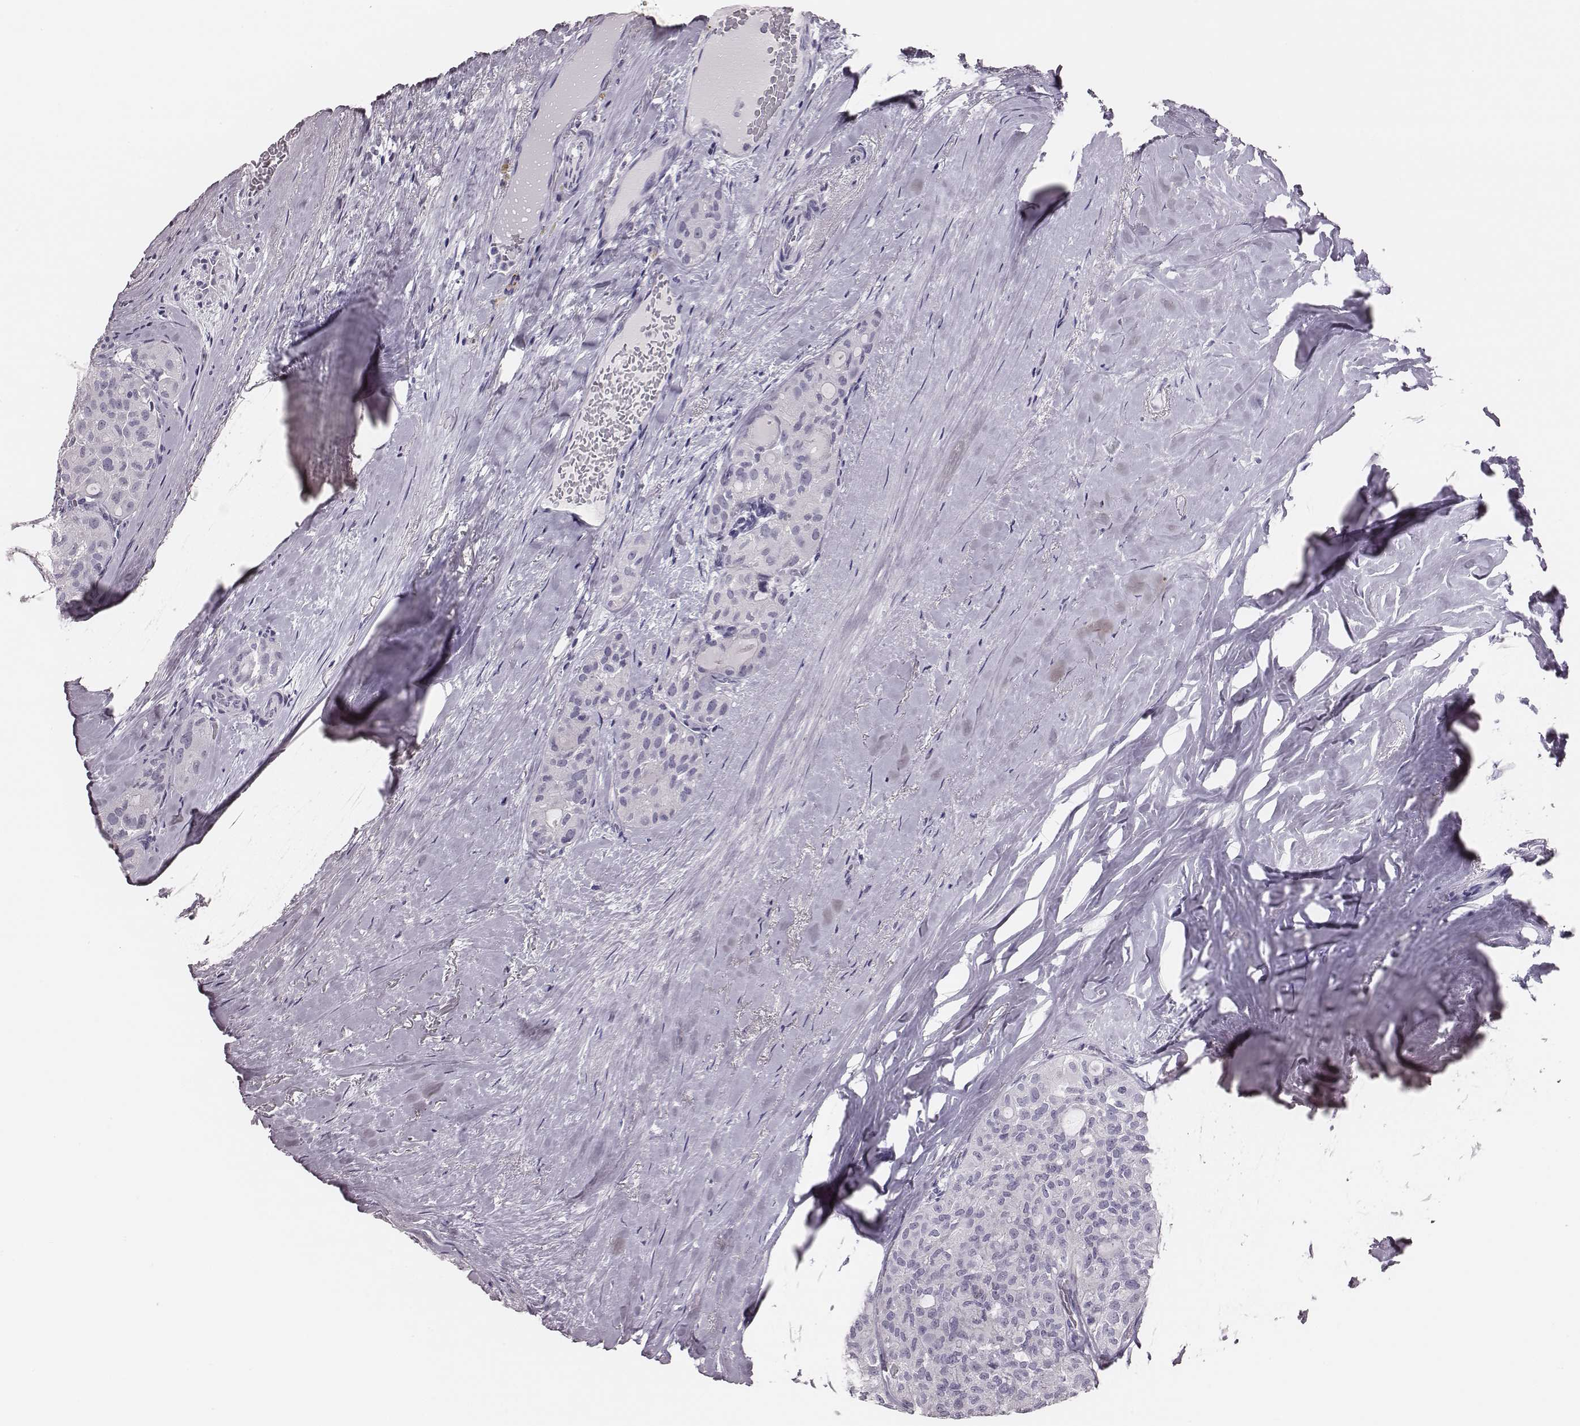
{"staining": {"intensity": "negative", "quantity": "none", "location": "none"}, "tissue": "thyroid cancer", "cell_type": "Tumor cells", "image_type": "cancer", "snomed": [{"axis": "morphology", "description": "Follicular adenoma carcinoma, NOS"}, {"axis": "topography", "description": "Thyroid gland"}], "caption": "Histopathology image shows no significant protein staining in tumor cells of thyroid cancer (follicular adenoma carcinoma).", "gene": "H1-6", "patient": {"sex": "male", "age": 75}}